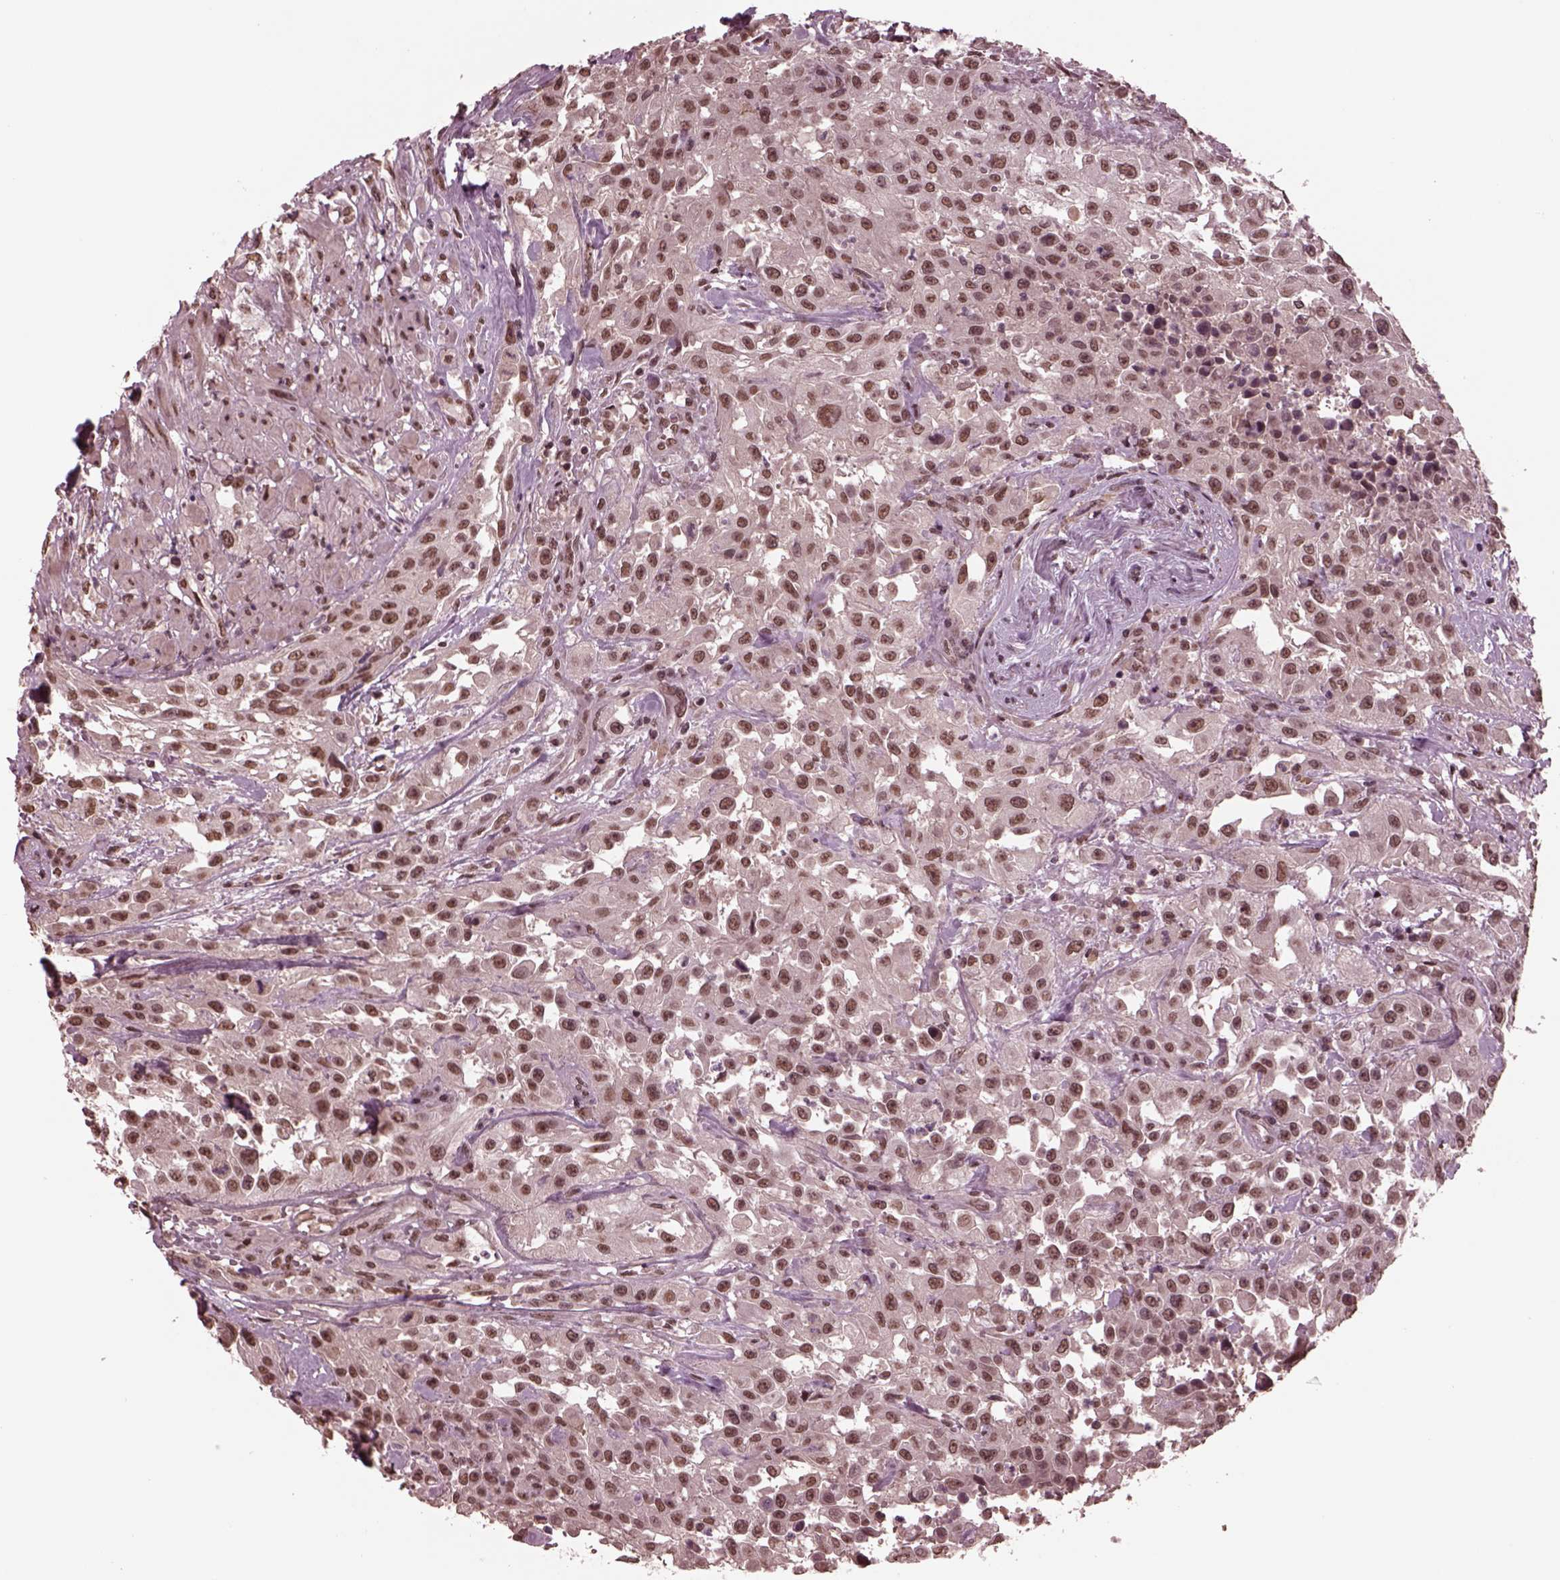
{"staining": {"intensity": "moderate", "quantity": ">75%", "location": "nuclear"}, "tissue": "urothelial cancer", "cell_type": "Tumor cells", "image_type": "cancer", "snomed": [{"axis": "morphology", "description": "Urothelial carcinoma, High grade"}, {"axis": "topography", "description": "Urinary bladder"}], "caption": "The histopathology image shows immunohistochemical staining of urothelial carcinoma (high-grade). There is moderate nuclear staining is identified in approximately >75% of tumor cells. Ihc stains the protein in brown and the nuclei are stained blue.", "gene": "NAP1L5", "patient": {"sex": "male", "age": 79}}